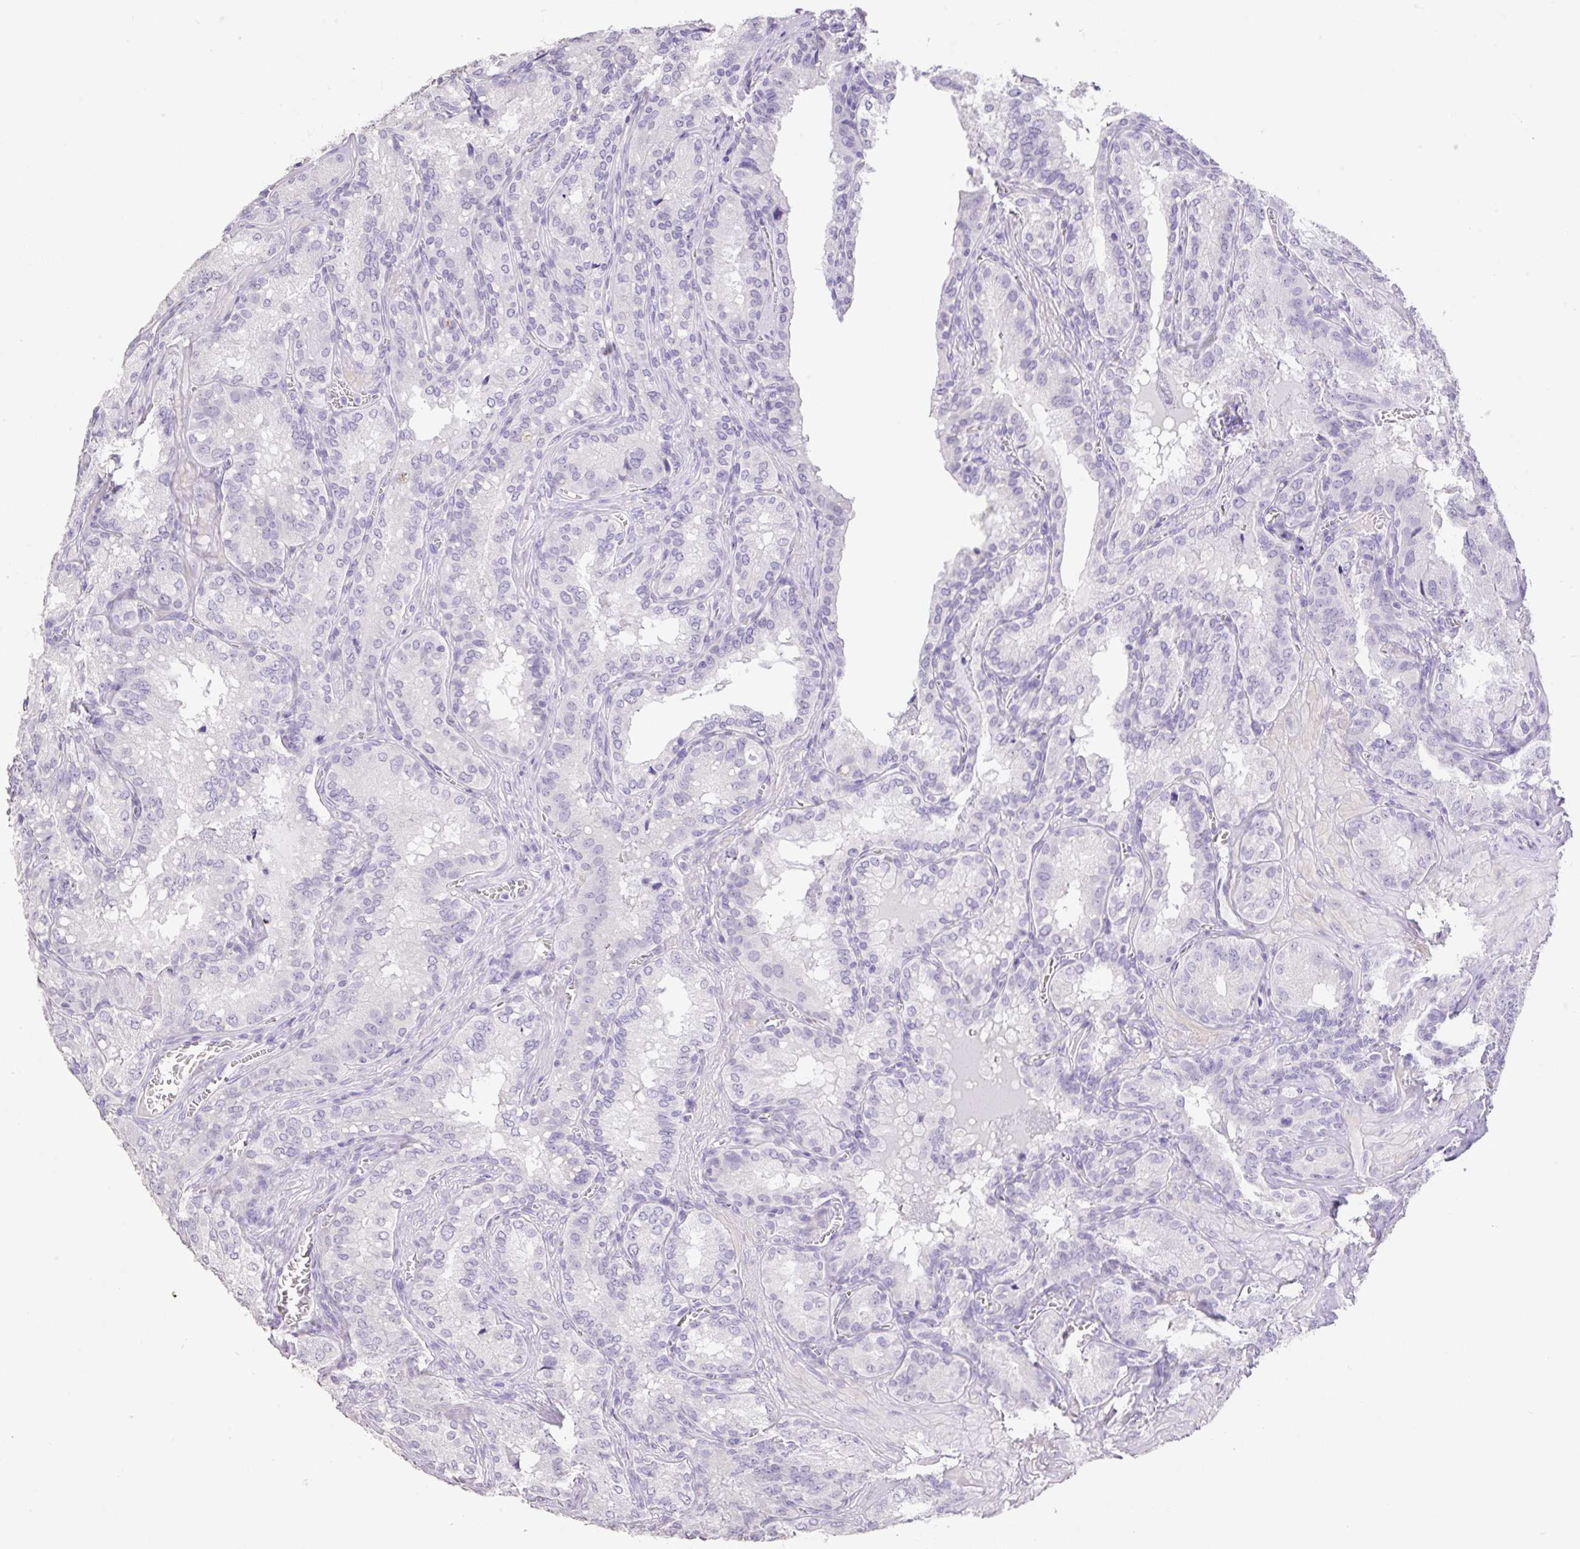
{"staining": {"intensity": "negative", "quantity": "none", "location": "none"}, "tissue": "seminal vesicle", "cell_type": "Glandular cells", "image_type": "normal", "snomed": [{"axis": "morphology", "description": "Normal tissue, NOS"}, {"axis": "topography", "description": "Seminal veicle"}], "caption": "Immunohistochemistry (IHC) micrograph of normal seminal vesicle: human seminal vesicle stained with DAB (3,3'-diaminobenzidine) reveals no significant protein expression in glandular cells.", "gene": "HCRTR2", "patient": {"sex": "male", "age": 47}}